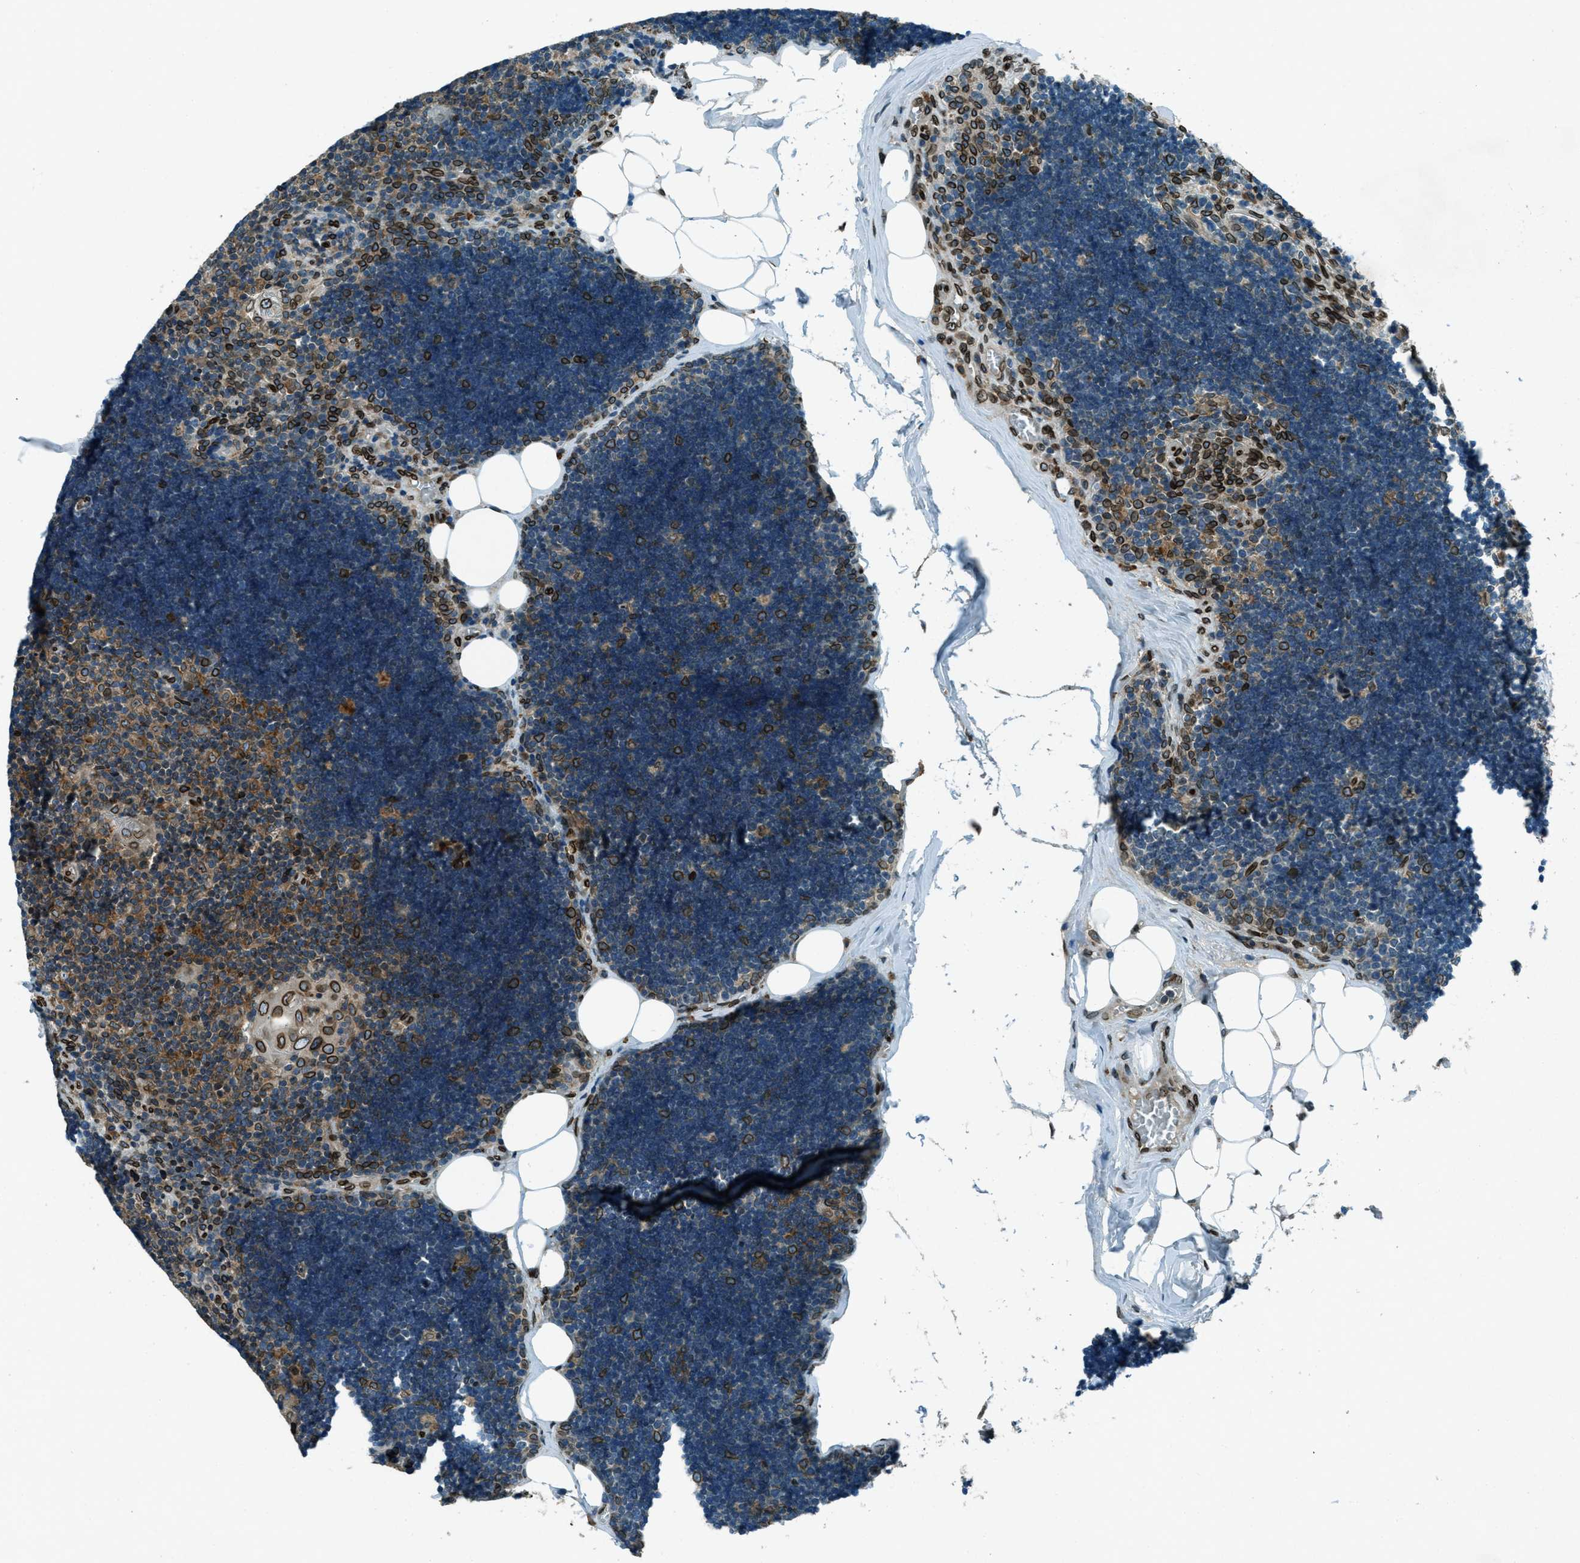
{"staining": {"intensity": "strong", "quantity": "<25%", "location": "cytoplasmic/membranous,nuclear"}, "tissue": "lymph node", "cell_type": "Germinal center cells", "image_type": "normal", "snomed": [{"axis": "morphology", "description": "Normal tissue, NOS"}, {"axis": "topography", "description": "Lymph node"}], "caption": "Approximately <25% of germinal center cells in unremarkable lymph node exhibit strong cytoplasmic/membranous,nuclear protein expression as visualized by brown immunohistochemical staining.", "gene": "LEMD2", "patient": {"sex": "male", "age": 33}}